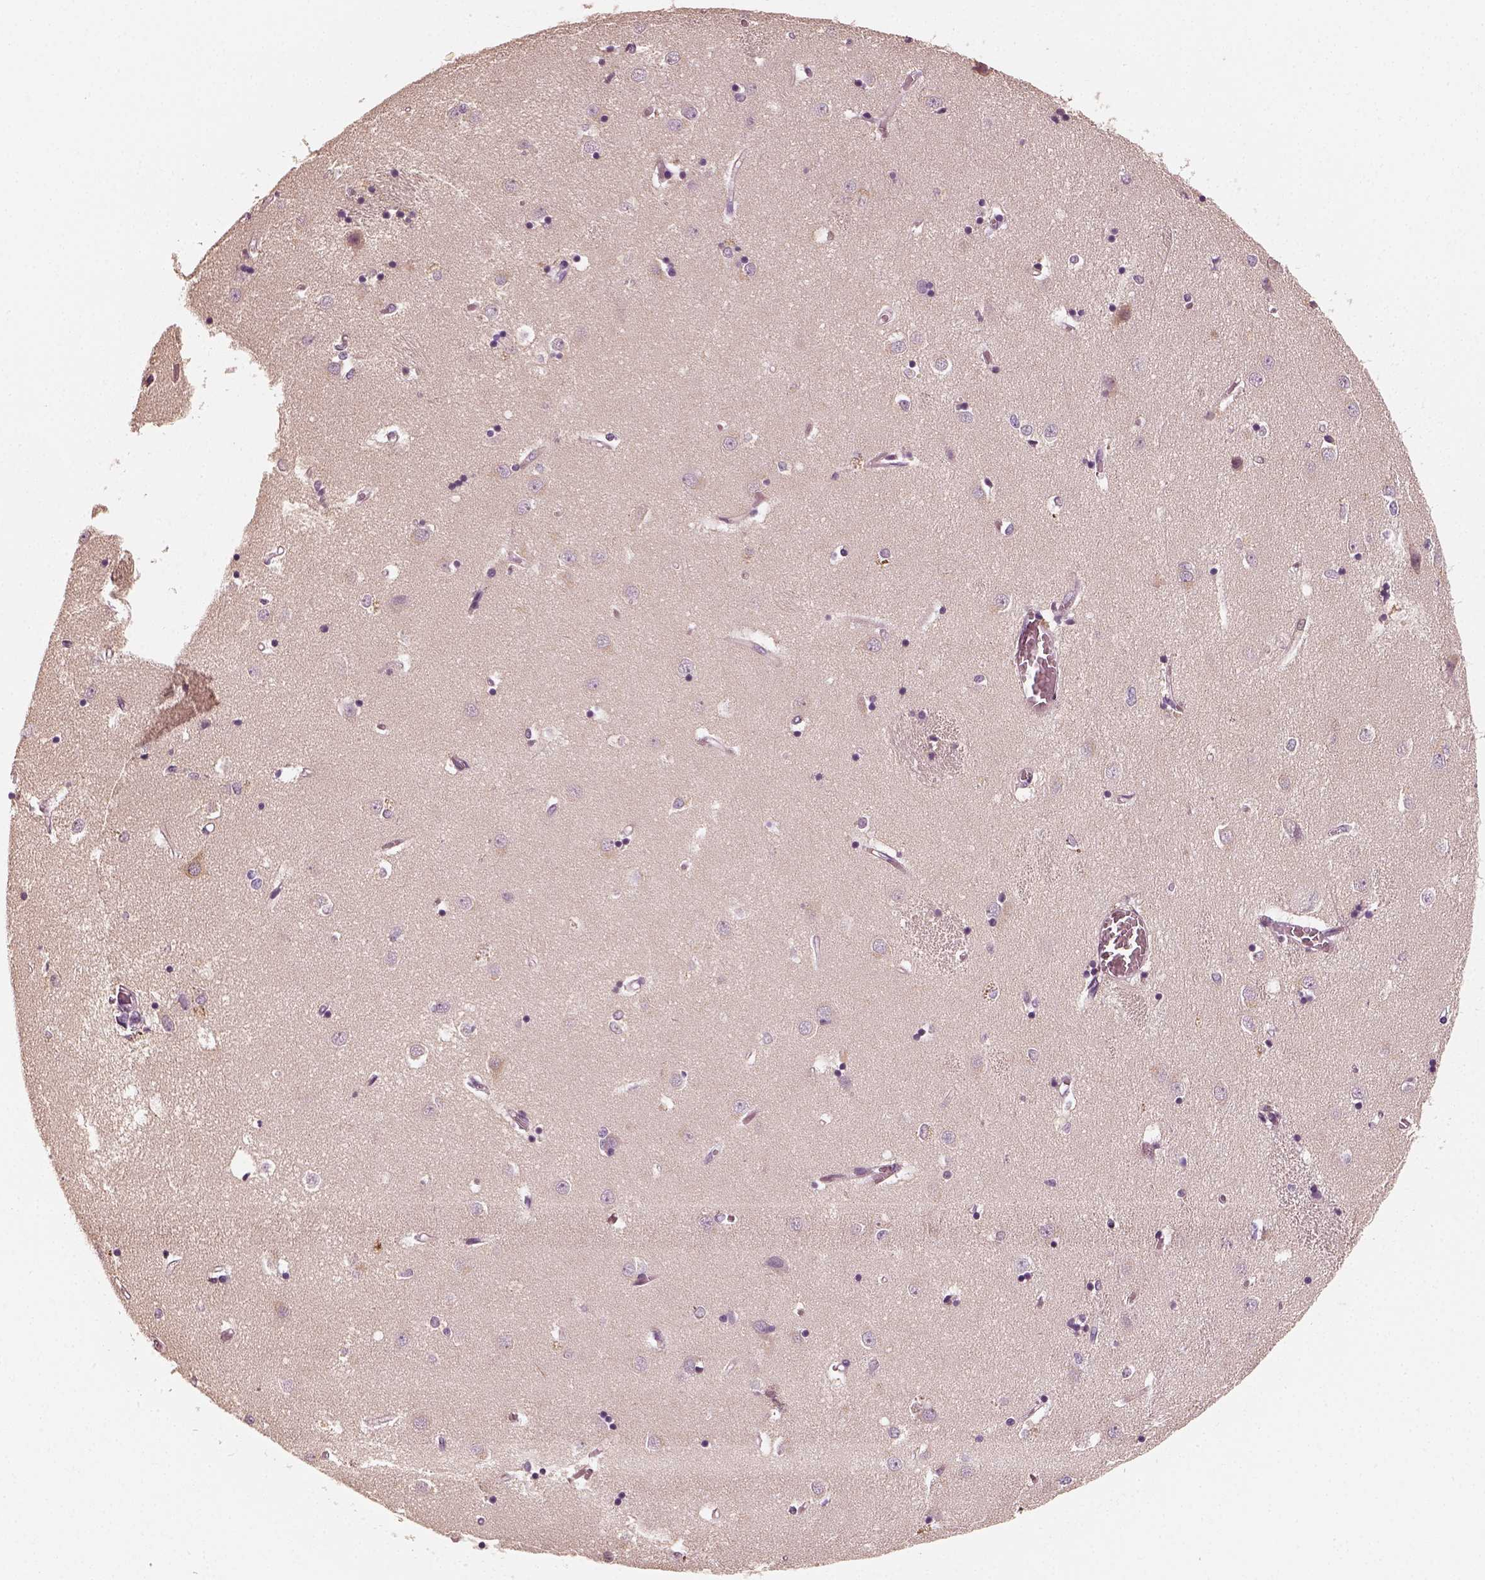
{"staining": {"intensity": "negative", "quantity": "none", "location": "none"}, "tissue": "caudate", "cell_type": "Glial cells", "image_type": "normal", "snomed": [{"axis": "morphology", "description": "Normal tissue, NOS"}, {"axis": "topography", "description": "Lateral ventricle wall"}], "caption": "IHC of unremarkable caudate exhibits no staining in glial cells.", "gene": "RS1", "patient": {"sex": "male", "age": 54}}